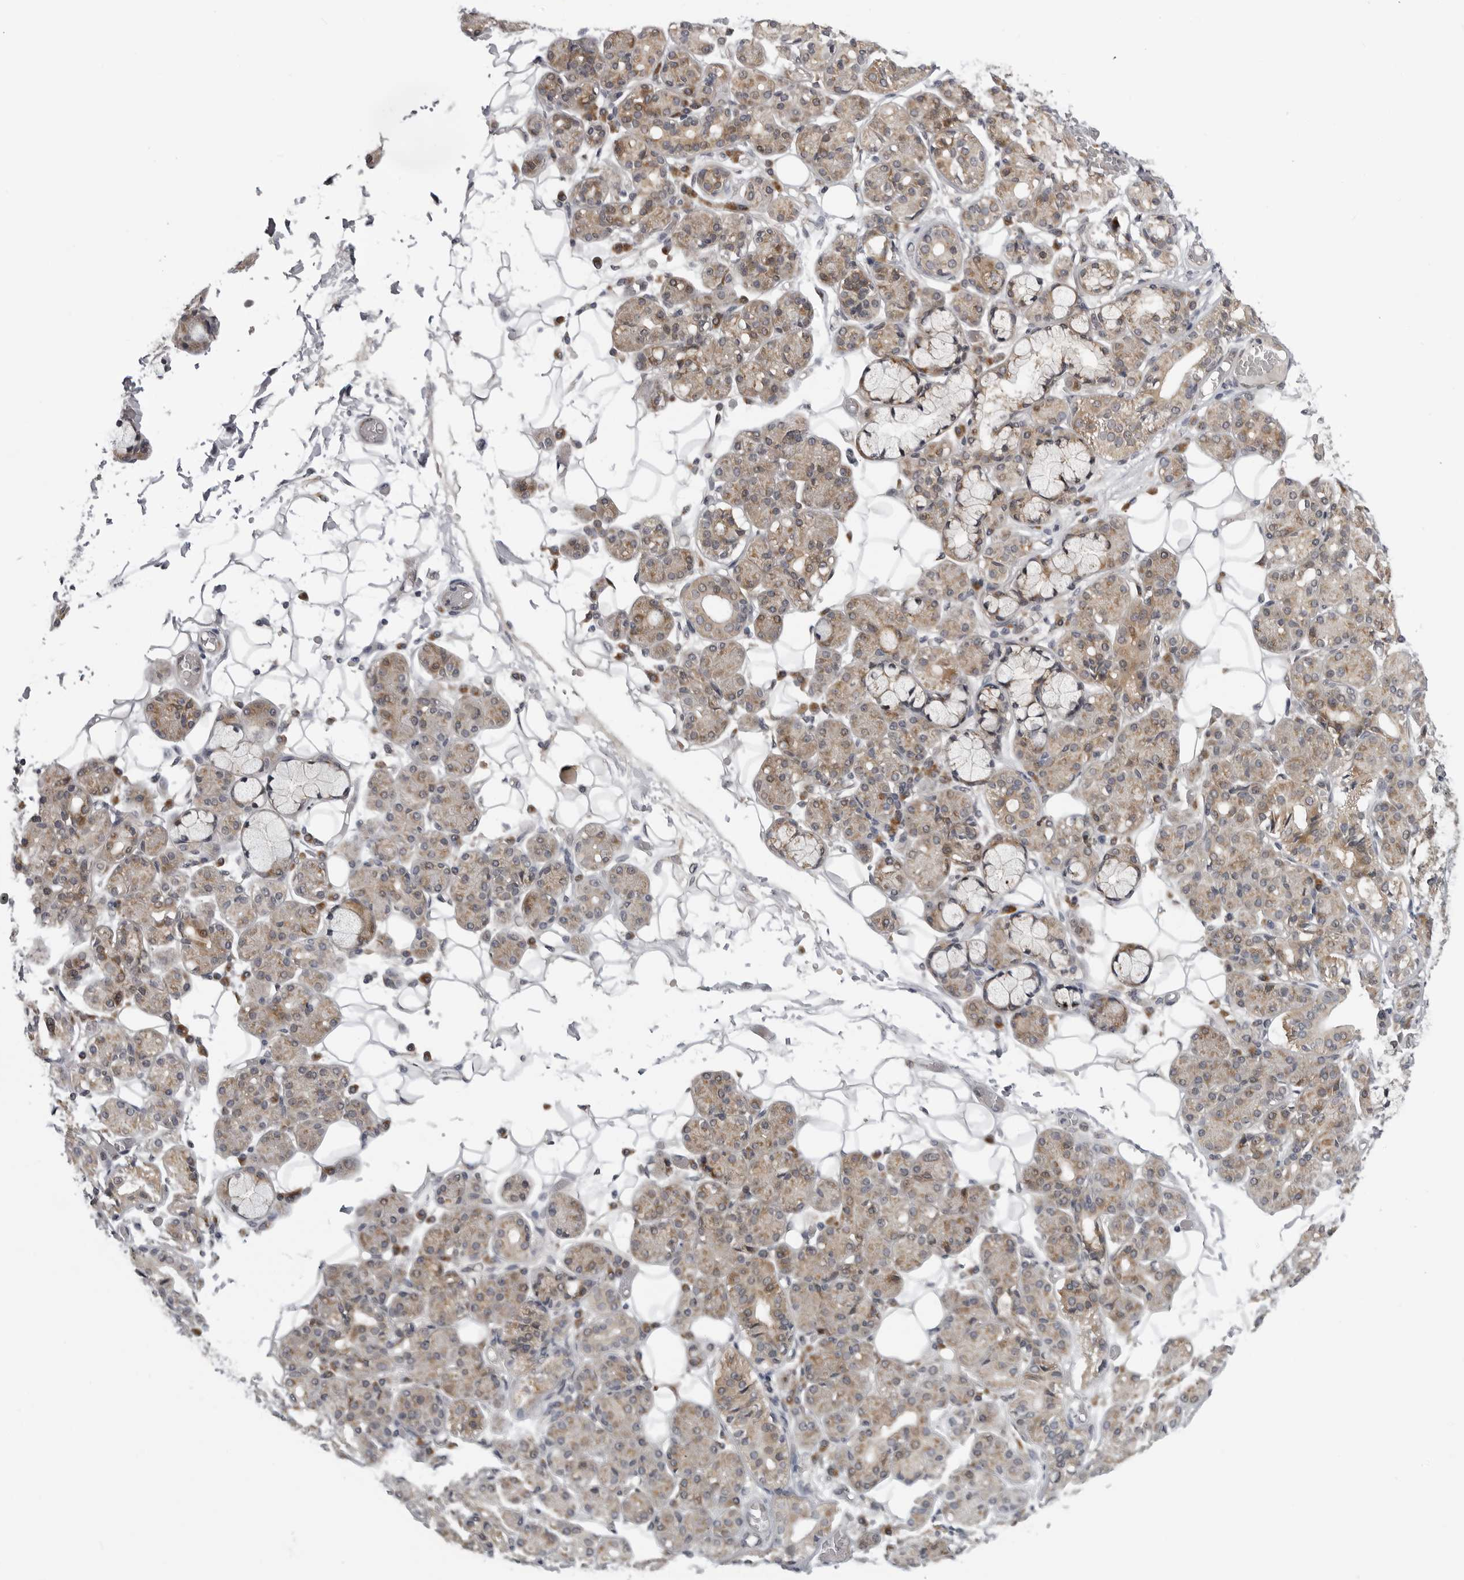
{"staining": {"intensity": "moderate", "quantity": "25%-75%", "location": "cytoplasmic/membranous,nuclear"}, "tissue": "salivary gland", "cell_type": "Glandular cells", "image_type": "normal", "snomed": [{"axis": "morphology", "description": "Normal tissue, NOS"}, {"axis": "topography", "description": "Salivary gland"}], "caption": "A histopathology image showing moderate cytoplasmic/membranous,nuclear positivity in approximately 25%-75% of glandular cells in benign salivary gland, as visualized by brown immunohistochemical staining.", "gene": "LRRC45", "patient": {"sex": "male", "age": 63}}